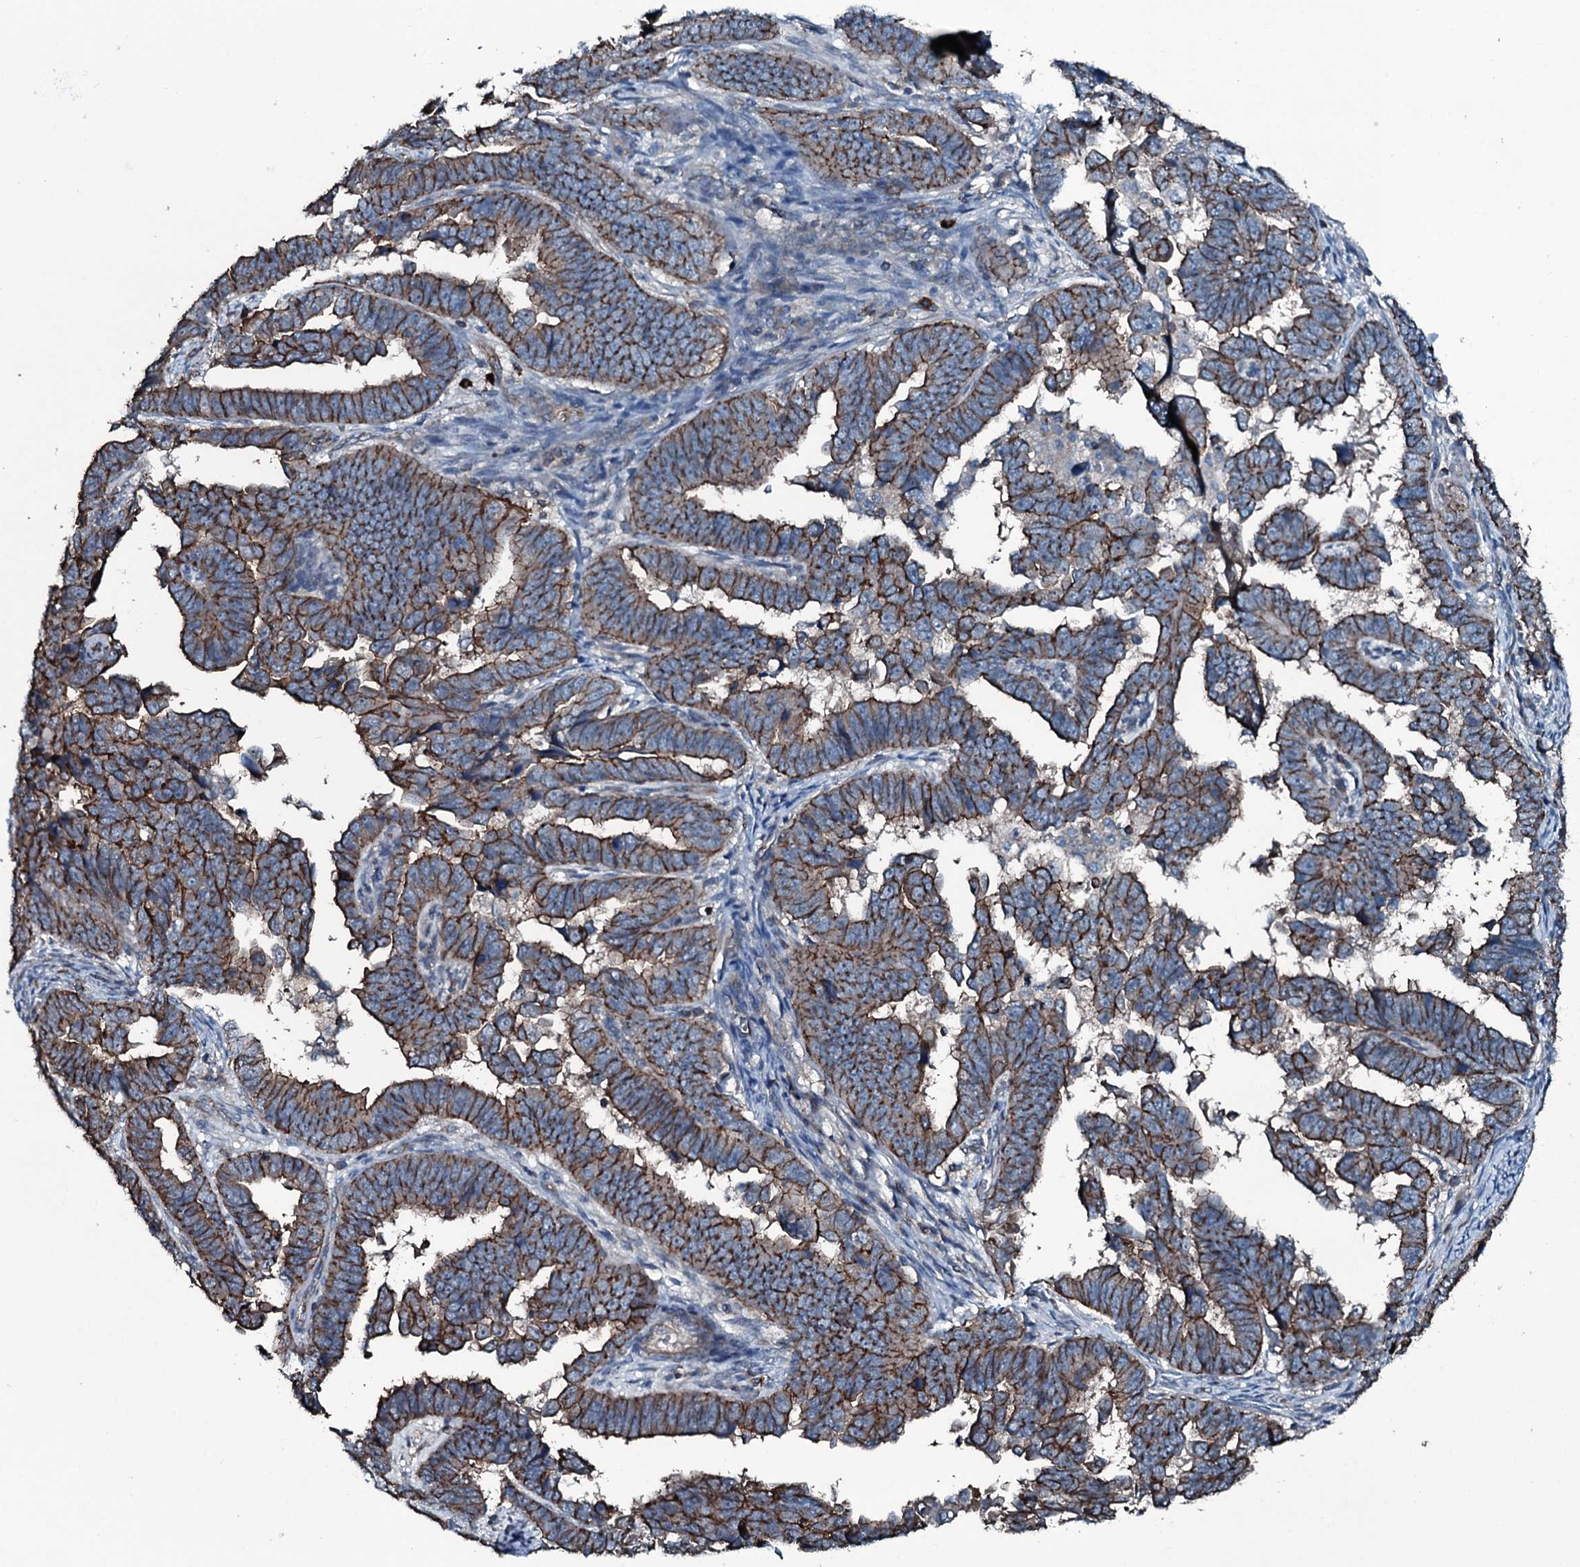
{"staining": {"intensity": "moderate", "quantity": ">75%", "location": "cytoplasmic/membranous"}, "tissue": "endometrial cancer", "cell_type": "Tumor cells", "image_type": "cancer", "snomed": [{"axis": "morphology", "description": "Adenocarcinoma, NOS"}, {"axis": "topography", "description": "Endometrium"}], "caption": "The image shows a brown stain indicating the presence of a protein in the cytoplasmic/membranous of tumor cells in endometrial cancer (adenocarcinoma). (IHC, brightfield microscopy, high magnification).", "gene": "SLC25A38", "patient": {"sex": "female", "age": 75}}